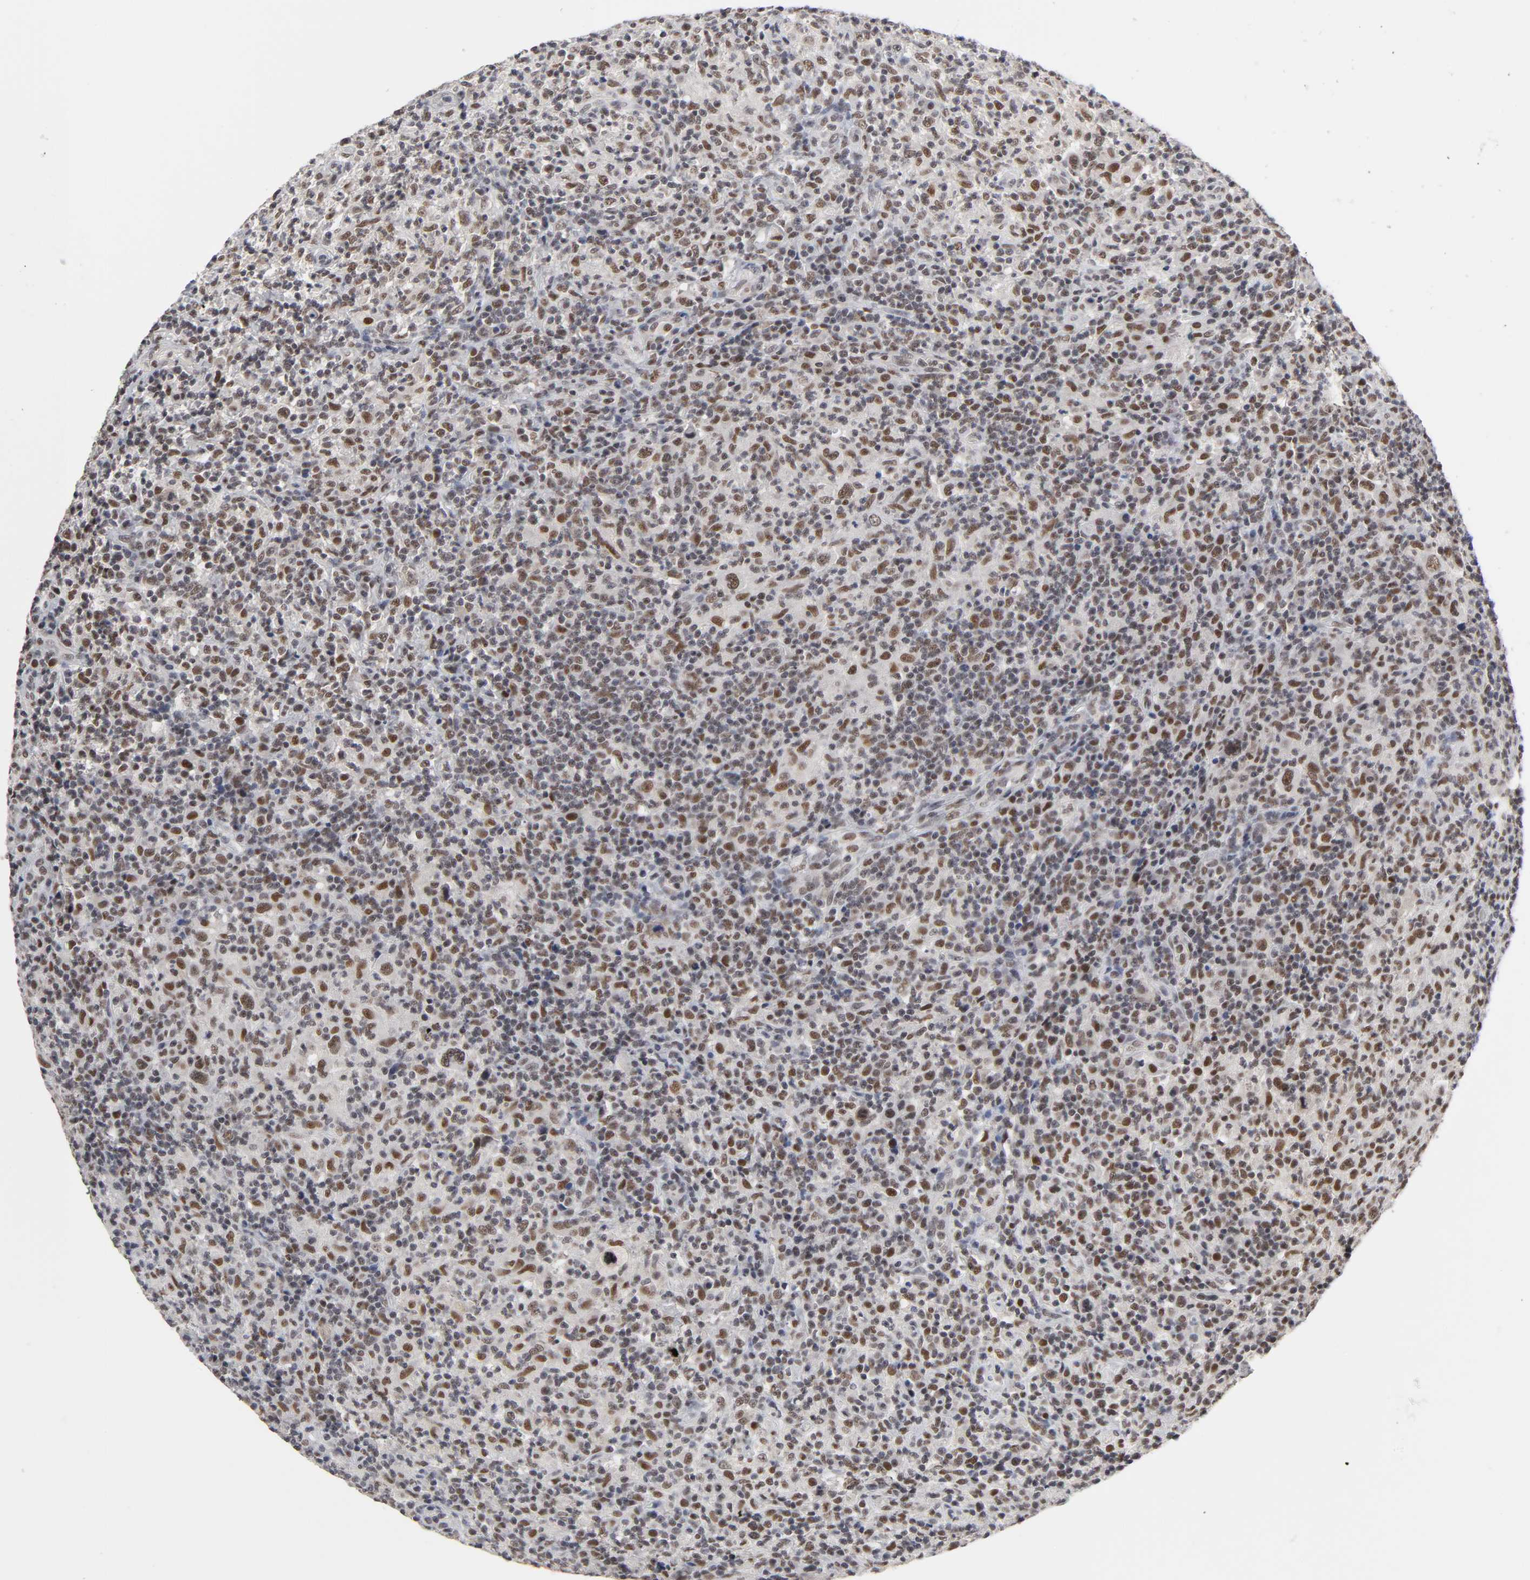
{"staining": {"intensity": "weak", "quantity": "25%-75%", "location": "nuclear"}, "tissue": "lymphoma", "cell_type": "Tumor cells", "image_type": "cancer", "snomed": [{"axis": "morphology", "description": "Hodgkin's disease, NOS"}, {"axis": "topography", "description": "Lymph node"}], "caption": "Immunohistochemical staining of lymphoma demonstrates low levels of weak nuclear staining in about 25%-75% of tumor cells.", "gene": "TRIM33", "patient": {"sex": "male", "age": 65}}